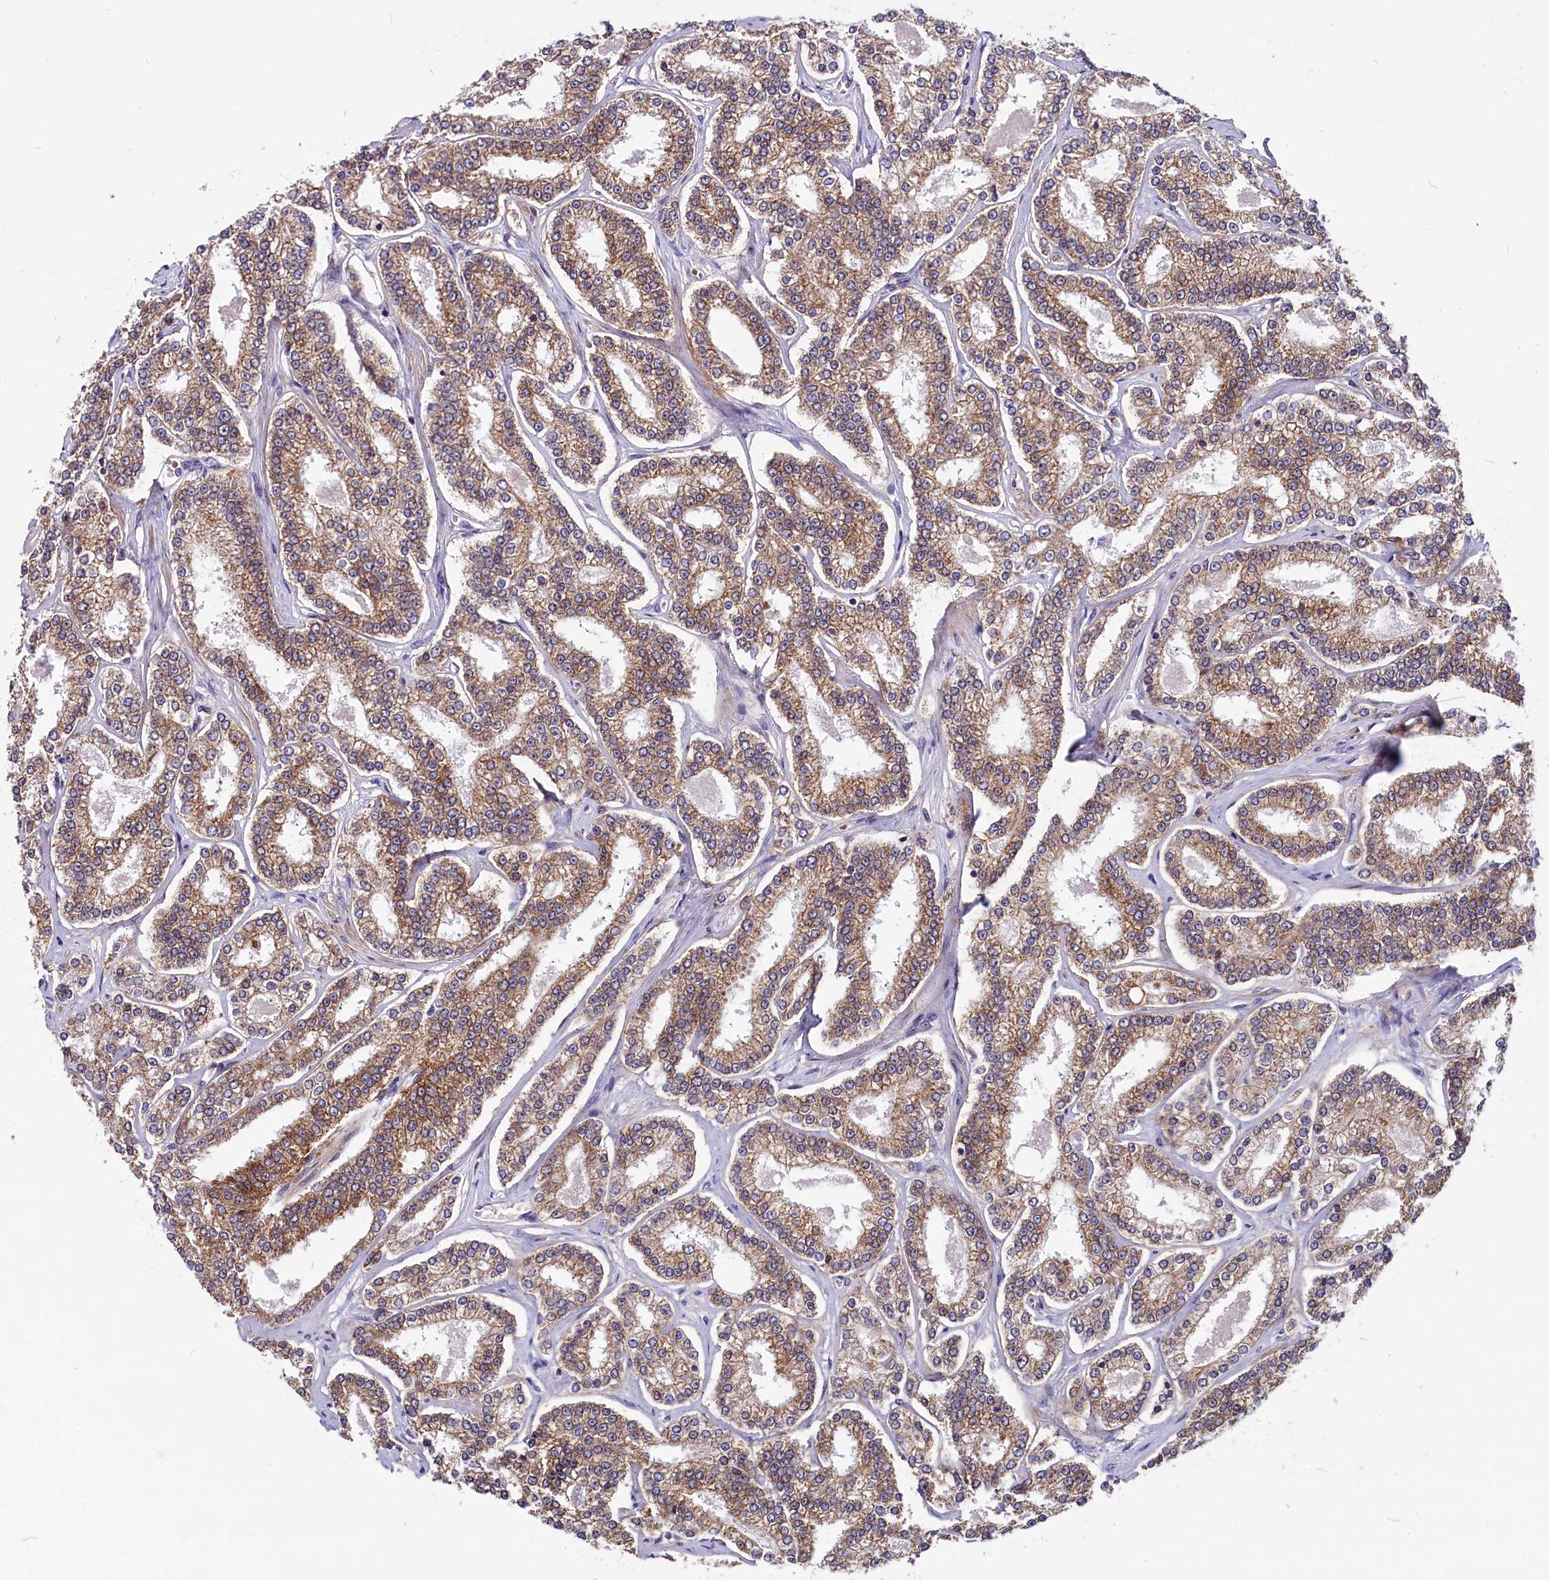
{"staining": {"intensity": "moderate", "quantity": ">75%", "location": "cytoplasmic/membranous"}, "tissue": "prostate cancer", "cell_type": "Tumor cells", "image_type": "cancer", "snomed": [{"axis": "morphology", "description": "Normal tissue, NOS"}, {"axis": "morphology", "description": "Adenocarcinoma, High grade"}, {"axis": "topography", "description": "Prostate"}], "caption": "Immunohistochemistry photomicrograph of neoplastic tissue: human adenocarcinoma (high-grade) (prostate) stained using immunohistochemistry (IHC) exhibits medium levels of moderate protein expression localized specifically in the cytoplasmic/membranous of tumor cells, appearing as a cytoplasmic/membranous brown color.", "gene": "SLC39A6", "patient": {"sex": "male", "age": 83}}